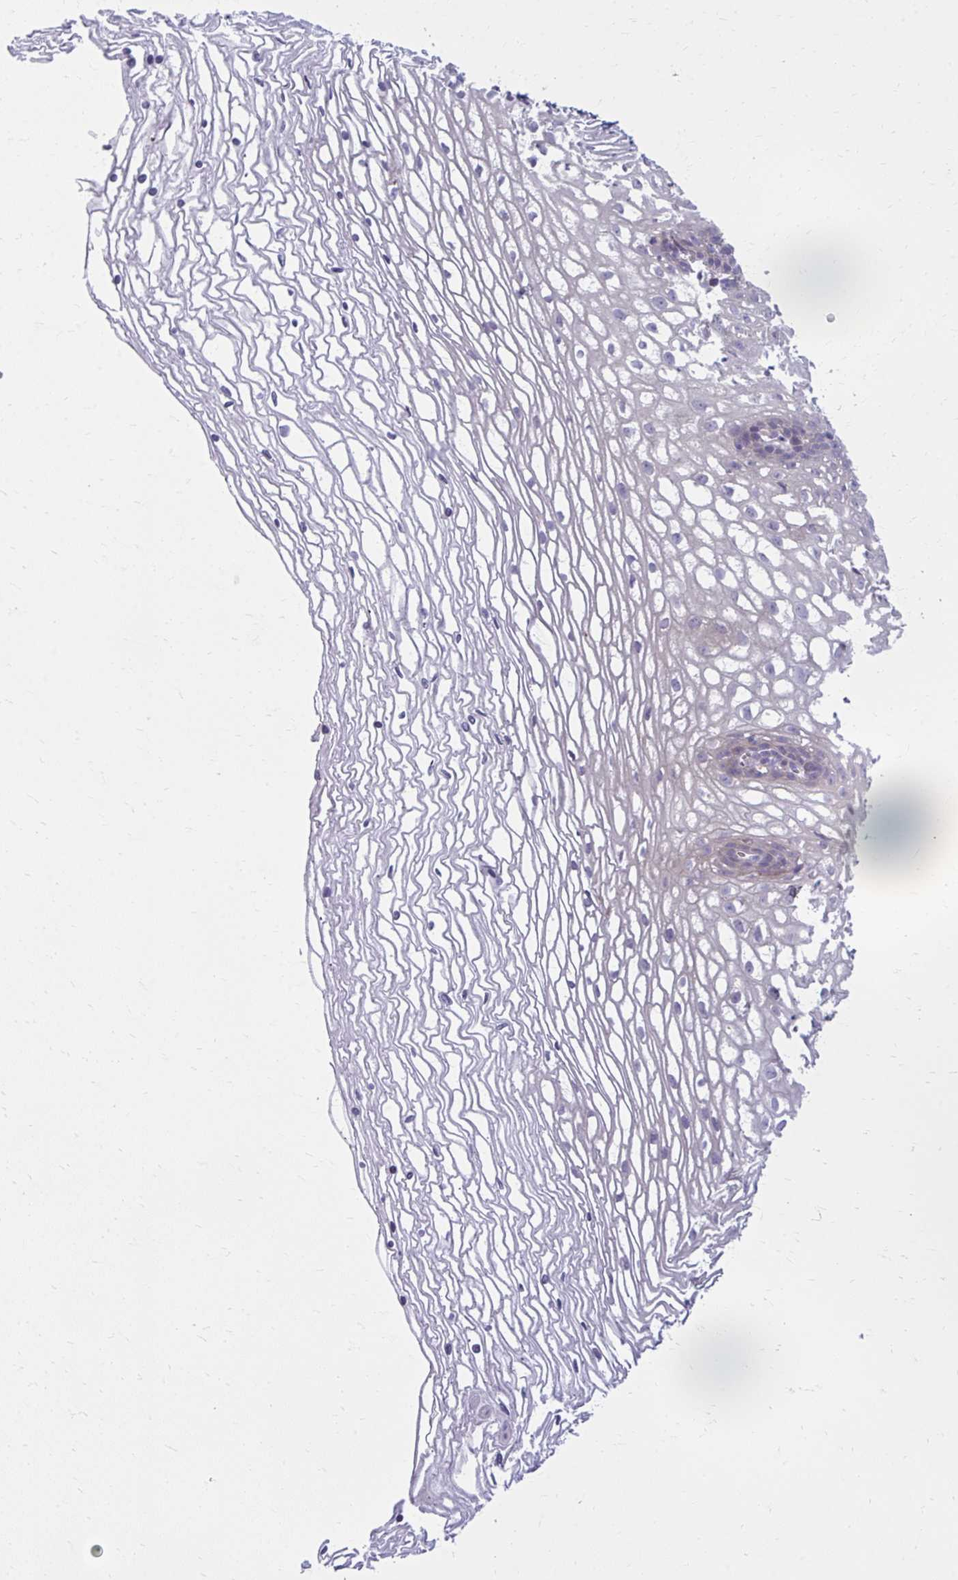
{"staining": {"intensity": "weak", "quantity": ">75%", "location": "cytoplasmic/membranous"}, "tissue": "cervix", "cell_type": "Glandular cells", "image_type": "normal", "snomed": [{"axis": "morphology", "description": "Normal tissue, NOS"}, {"axis": "topography", "description": "Cervix"}], "caption": "This is a histology image of IHC staining of benign cervix, which shows weak staining in the cytoplasmic/membranous of glandular cells.", "gene": "CEMP1", "patient": {"sex": "female", "age": 36}}